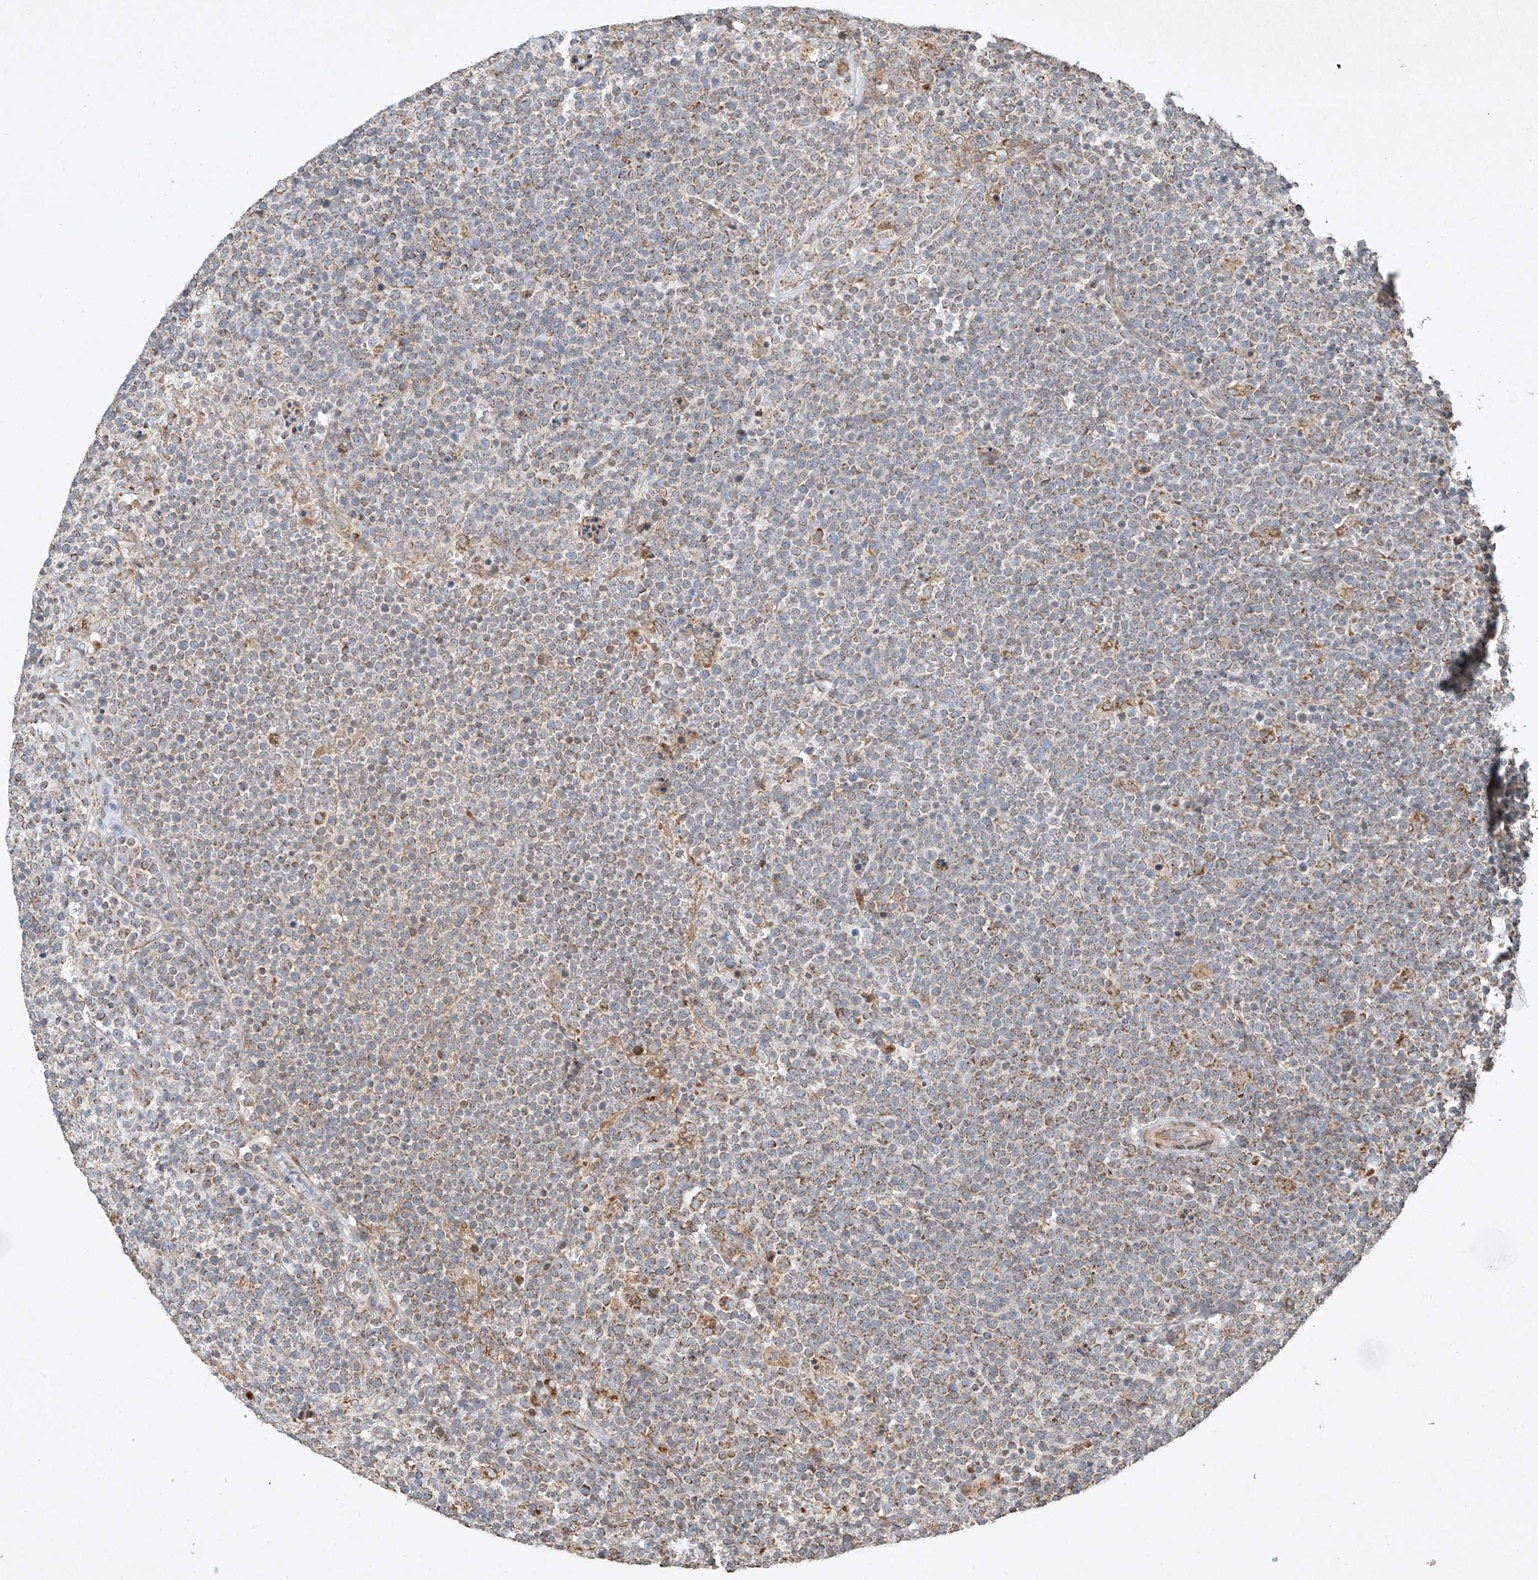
{"staining": {"intensity": "moderate", "quantity": ">75%", "location": "cytoplasmic/membranous"}, "tissue": "lymphoma", "cell_type": "Tumor cells", "image_type": "cancer", "snomed": [{"axis": "morphology", "description": "Malignant lymphoma, non-Hodgkin's type, High grade"}, {"axis": "topography", "description": "Lymph node"}], "caption": "There is medium levels of moderate cytoplasmic/membranous expression in tumor cells of malignant lymphoma, non-Hodgkin's type (high-grade), as demonstrated by immunohistochemical staining (brown color).", "gene": "SEMA3B", "patient": {"sex": "male", "age": 61}}